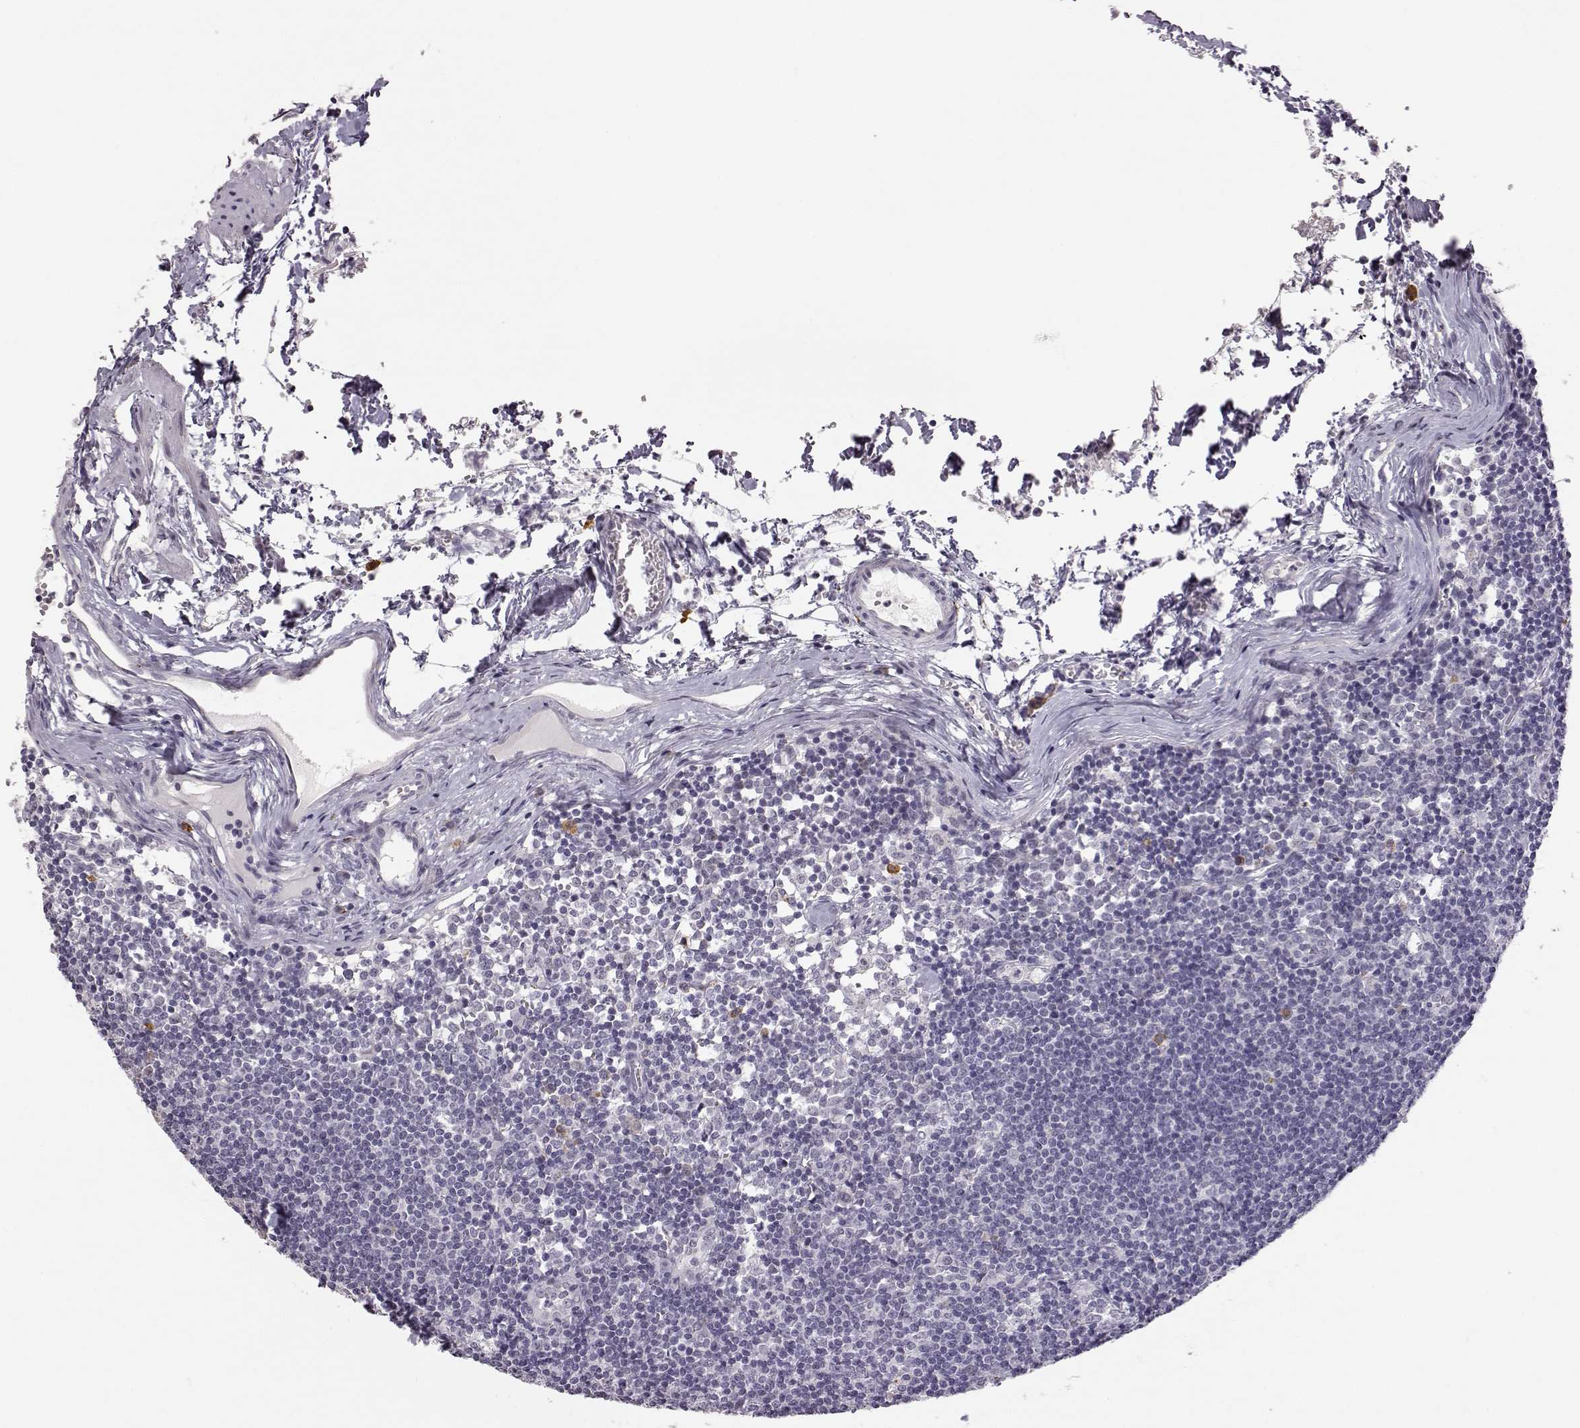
{"staining": {"intensity": "moderate", "quantity": "<25%", "location": "cytoplasmic/membranous"}, "tissue": "lymph node", "cell_type": "Non-germinal center cells", "image_type": "normal", "snomed": [{"axis": "morphology", "description": "Normal tissue, NOS"}, {"axis": "topography", "description": "Lymph node"}], "caption": "Moderate cytoplasmic/membranous staining is seen in approximately <25% of non-germinal center cells in normal lymph node. The staining was performed using DAB to visualize the protein expression in brown, while the nuclei were stained in blue with hematoxylin (Magnification: 20x).", "gene": "VGF", "patient": {"sex": "female", "age": 52}}